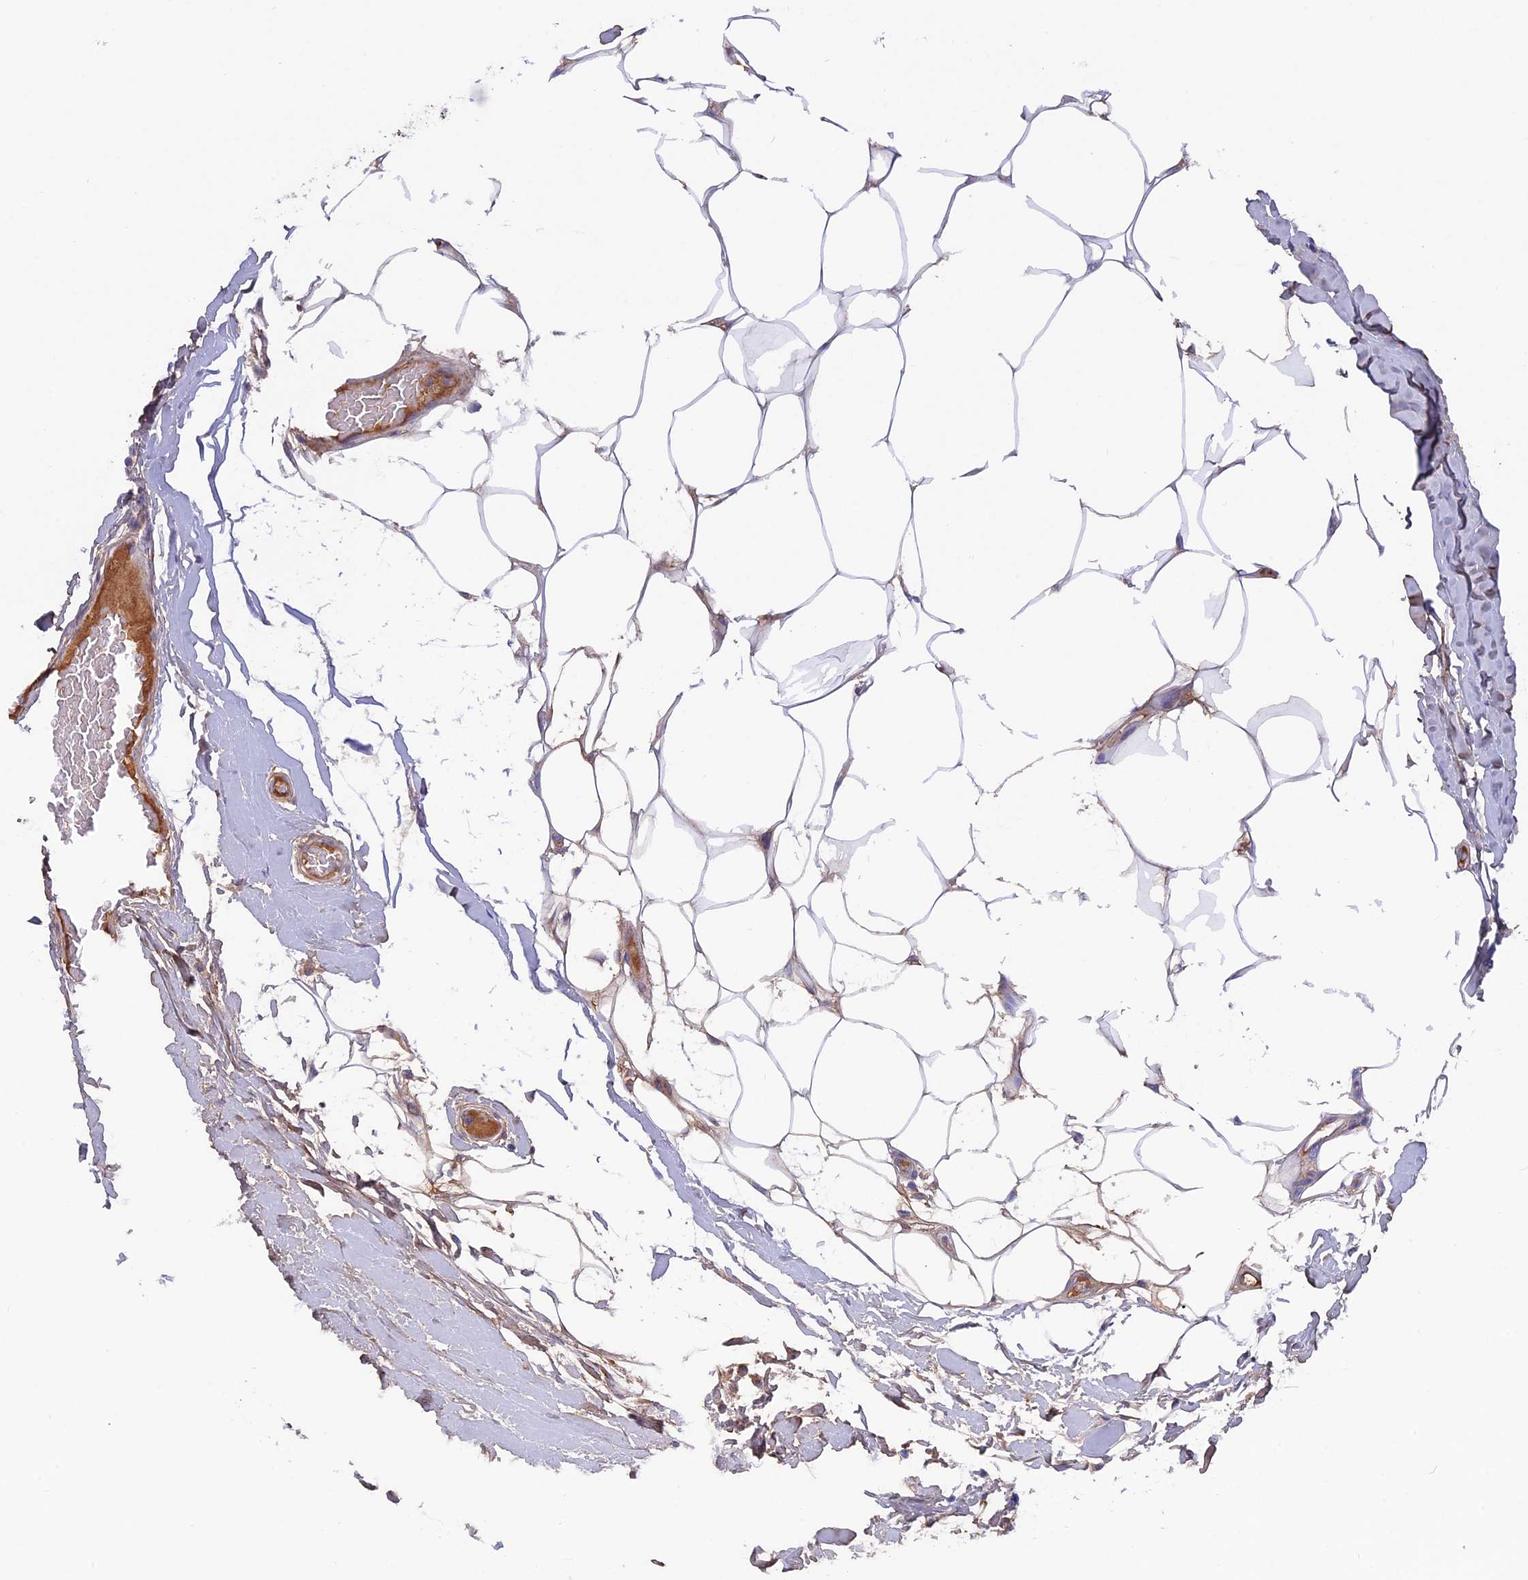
{"staining": {"intensity": "negative", "quantity": "none", "location": "none"}, "tissue": "breast cancer", "cell_type": "Tumor cells", "image_type": "cancer", "snomed": [{"axis": "morphology", "description": "Duct carcinoma"}, {"axis": "topography", "description": "Breast"}], "caption": "Human breast cancer stained for a protein using immunohistochemistry (IHC) demonstrates no staining in tumor cells.", "gene": "COL4A3", "patient": {"sex": "female", "age": 75}}